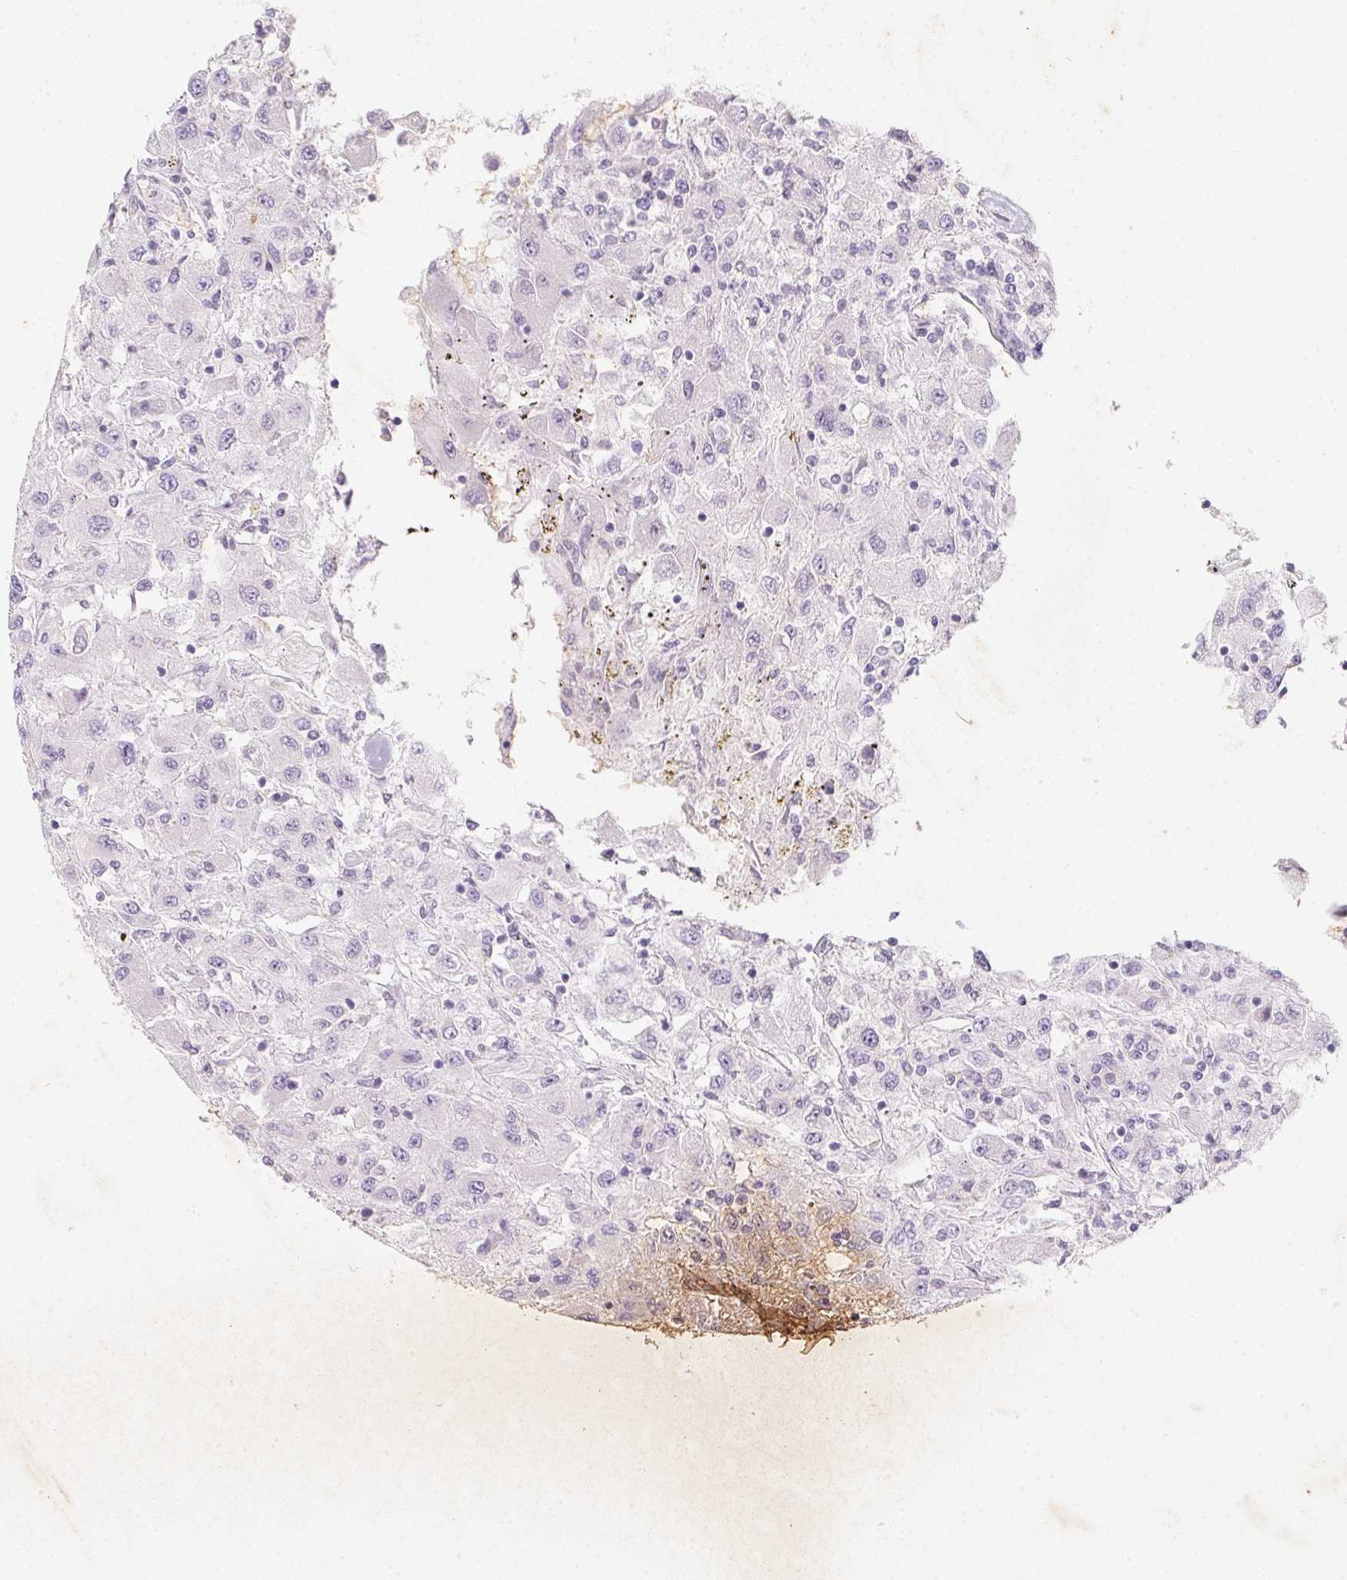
{"staining": {"intensity": "negative", "quantity": "none", "location": "none"}, "tissue": "renal cancer", "cell_type": "Tumor cells", "image_type": "cancer", "snomed": [{"axis": "morphology", "description": "Adenocarcinoma, NOS"}, {"axis": "topography", "description": "Kidney"}], "caption": "An image of adenocarcinoma (renal) stained for a protein demonstrates no brown staining in tumor cells.", "gene": "DCD", "patient": {"sex": "female", "age": 67}}